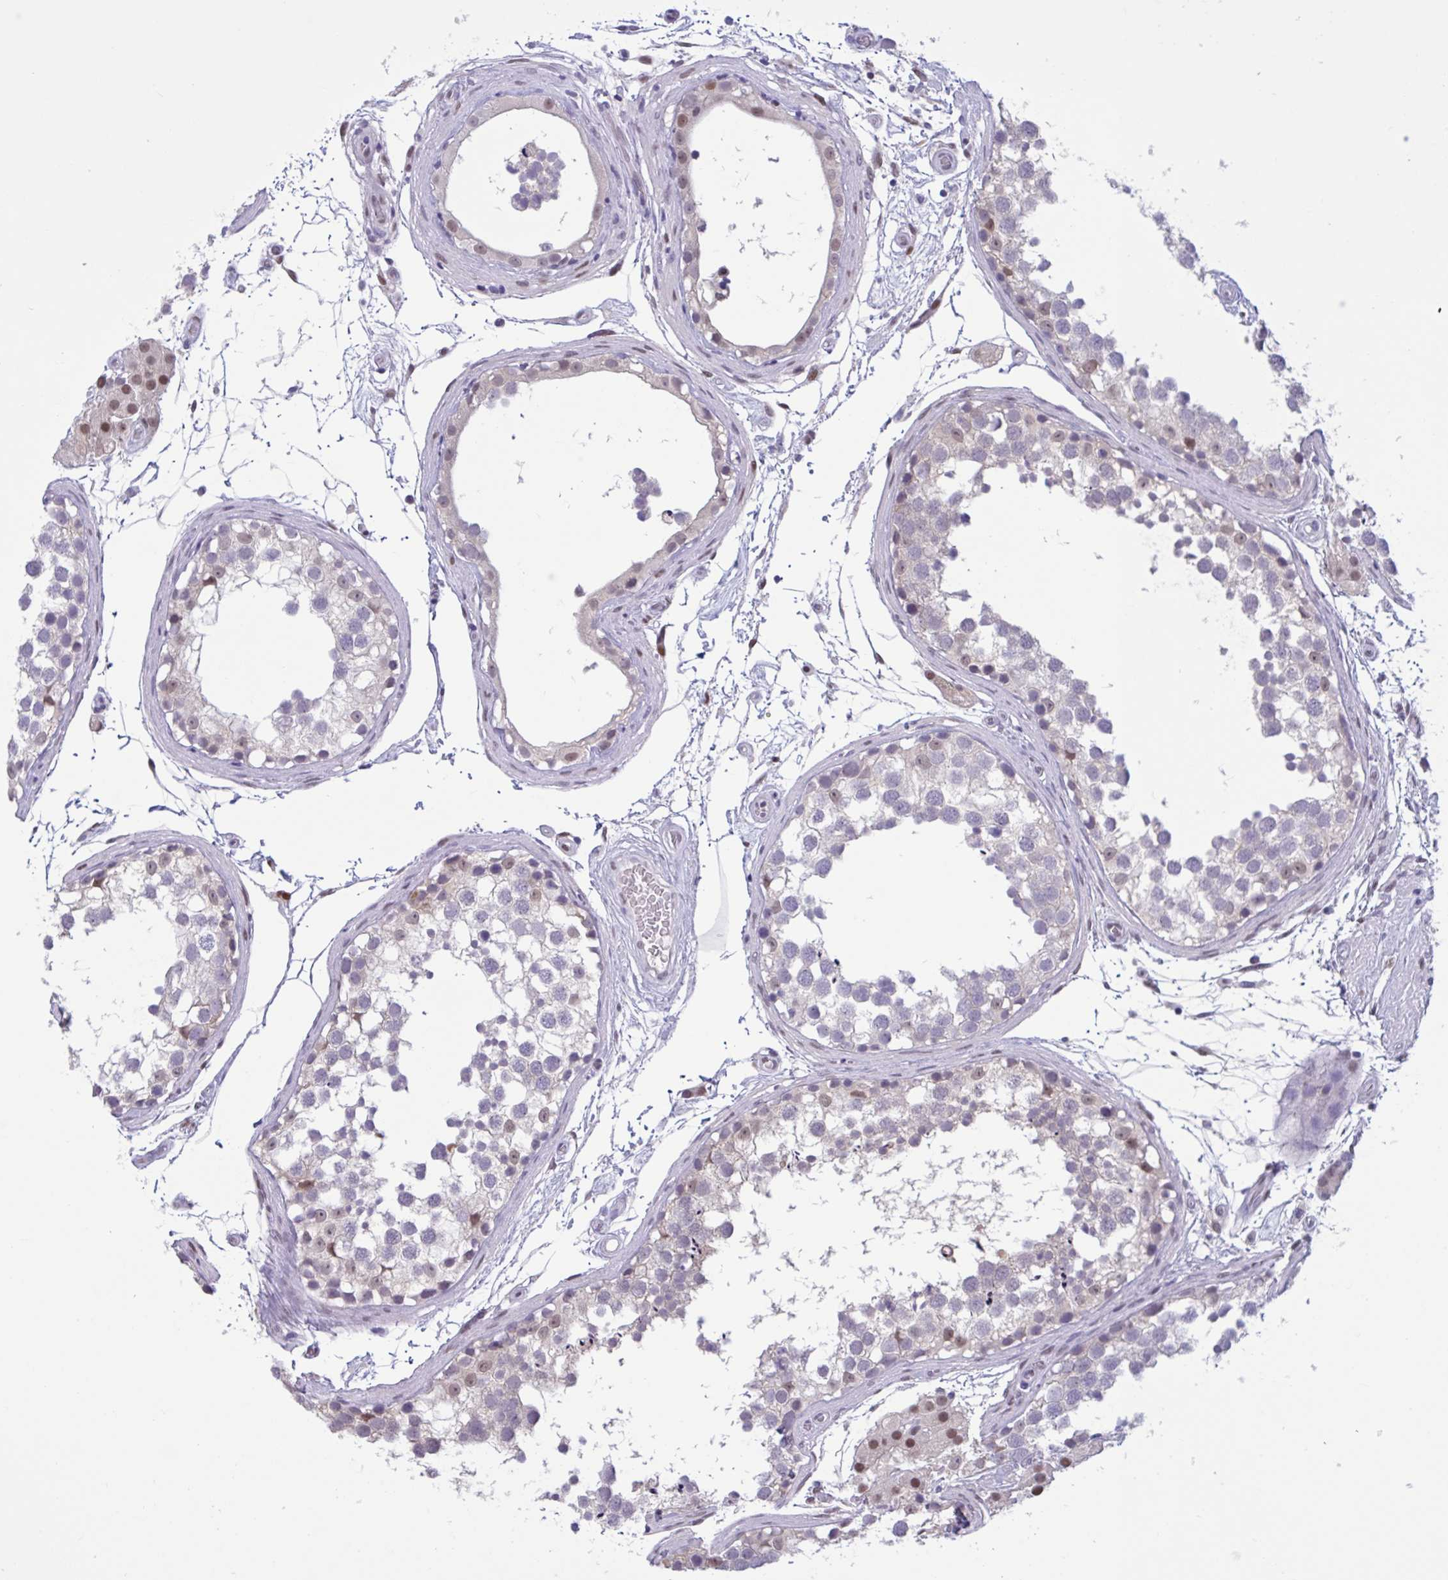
{"staining": {"intensity": "weak", "quantity": "<25%", "location": "nuclear"}, "tissue": "testis", "cell_type": "Cells in seminiferous ducts", "image_type": "normal", "snomed": [{"axis": "morphology", "description": "Normal tissue, NOS"}, {"axis": "morphology", "description": "Seminoma, NOS"}, {"axis": "topography", "description": "Testis"}], "caption": "IHC of benign testis demonstrates no expression in cells in seminiferous ducts. (IHC, brightfield microscopy, high magnification).", "gene": "RBL1", "patient": {"sex": "male", "age": 65}}